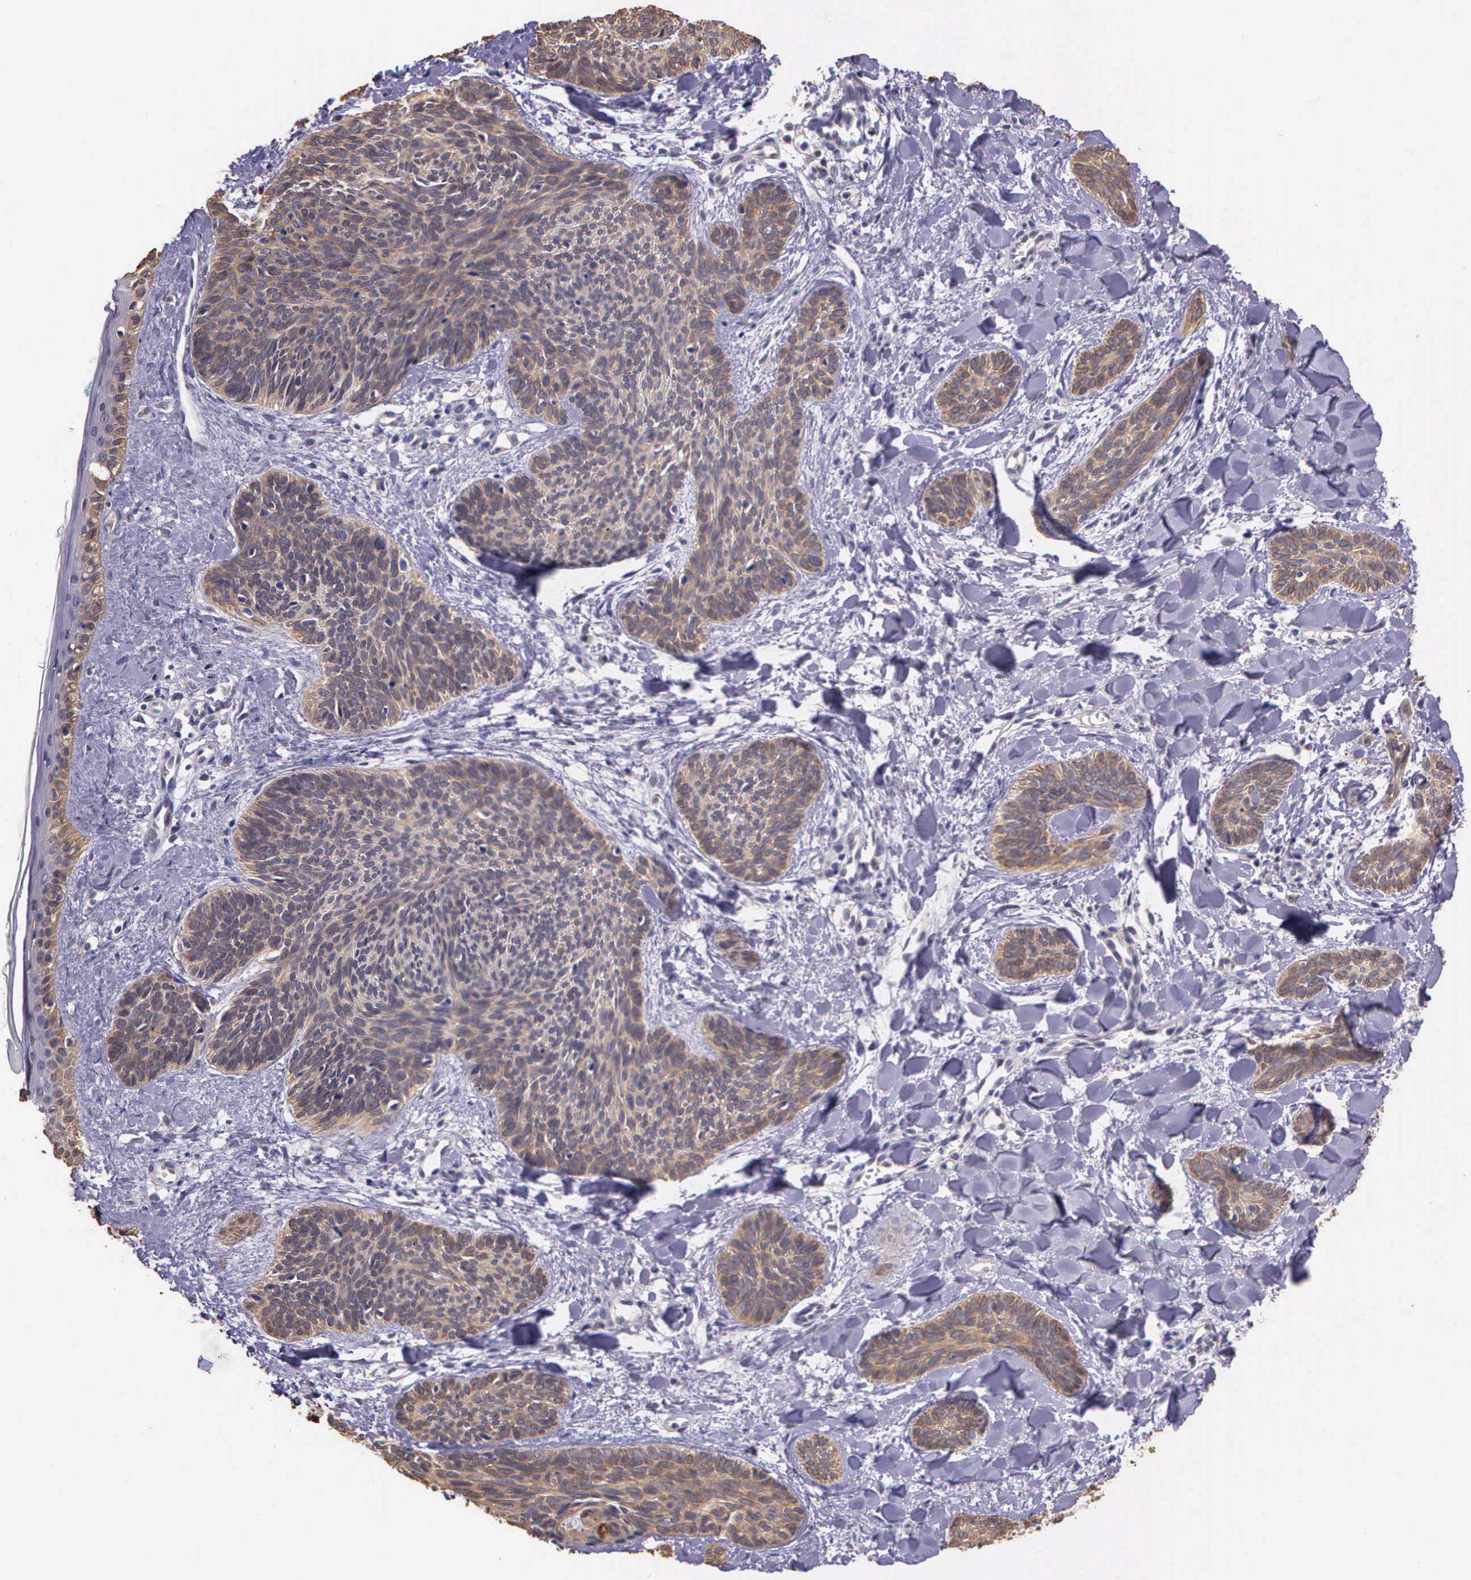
{"staining": {"intensity": "weak", "quantity": ">75%", "location": "cytoplasmic/membranous"}, "tissue": "skin cancer", "cell_type": "Tumor cells", "image_type": "cancer", "snomed": [{"axis": "morphology", "description": "Basal cell carcinoma"}, {"axis": "topography", "description": "Skin"}], "caption": "Protein expression analysis of basal cell carcinoma (skin) demonstrates weak cytoplasmic/membranous staining in about >75% of tumor cells.", "gene": "IGBP1", "patient": {"sex": "female", "age": 81}}